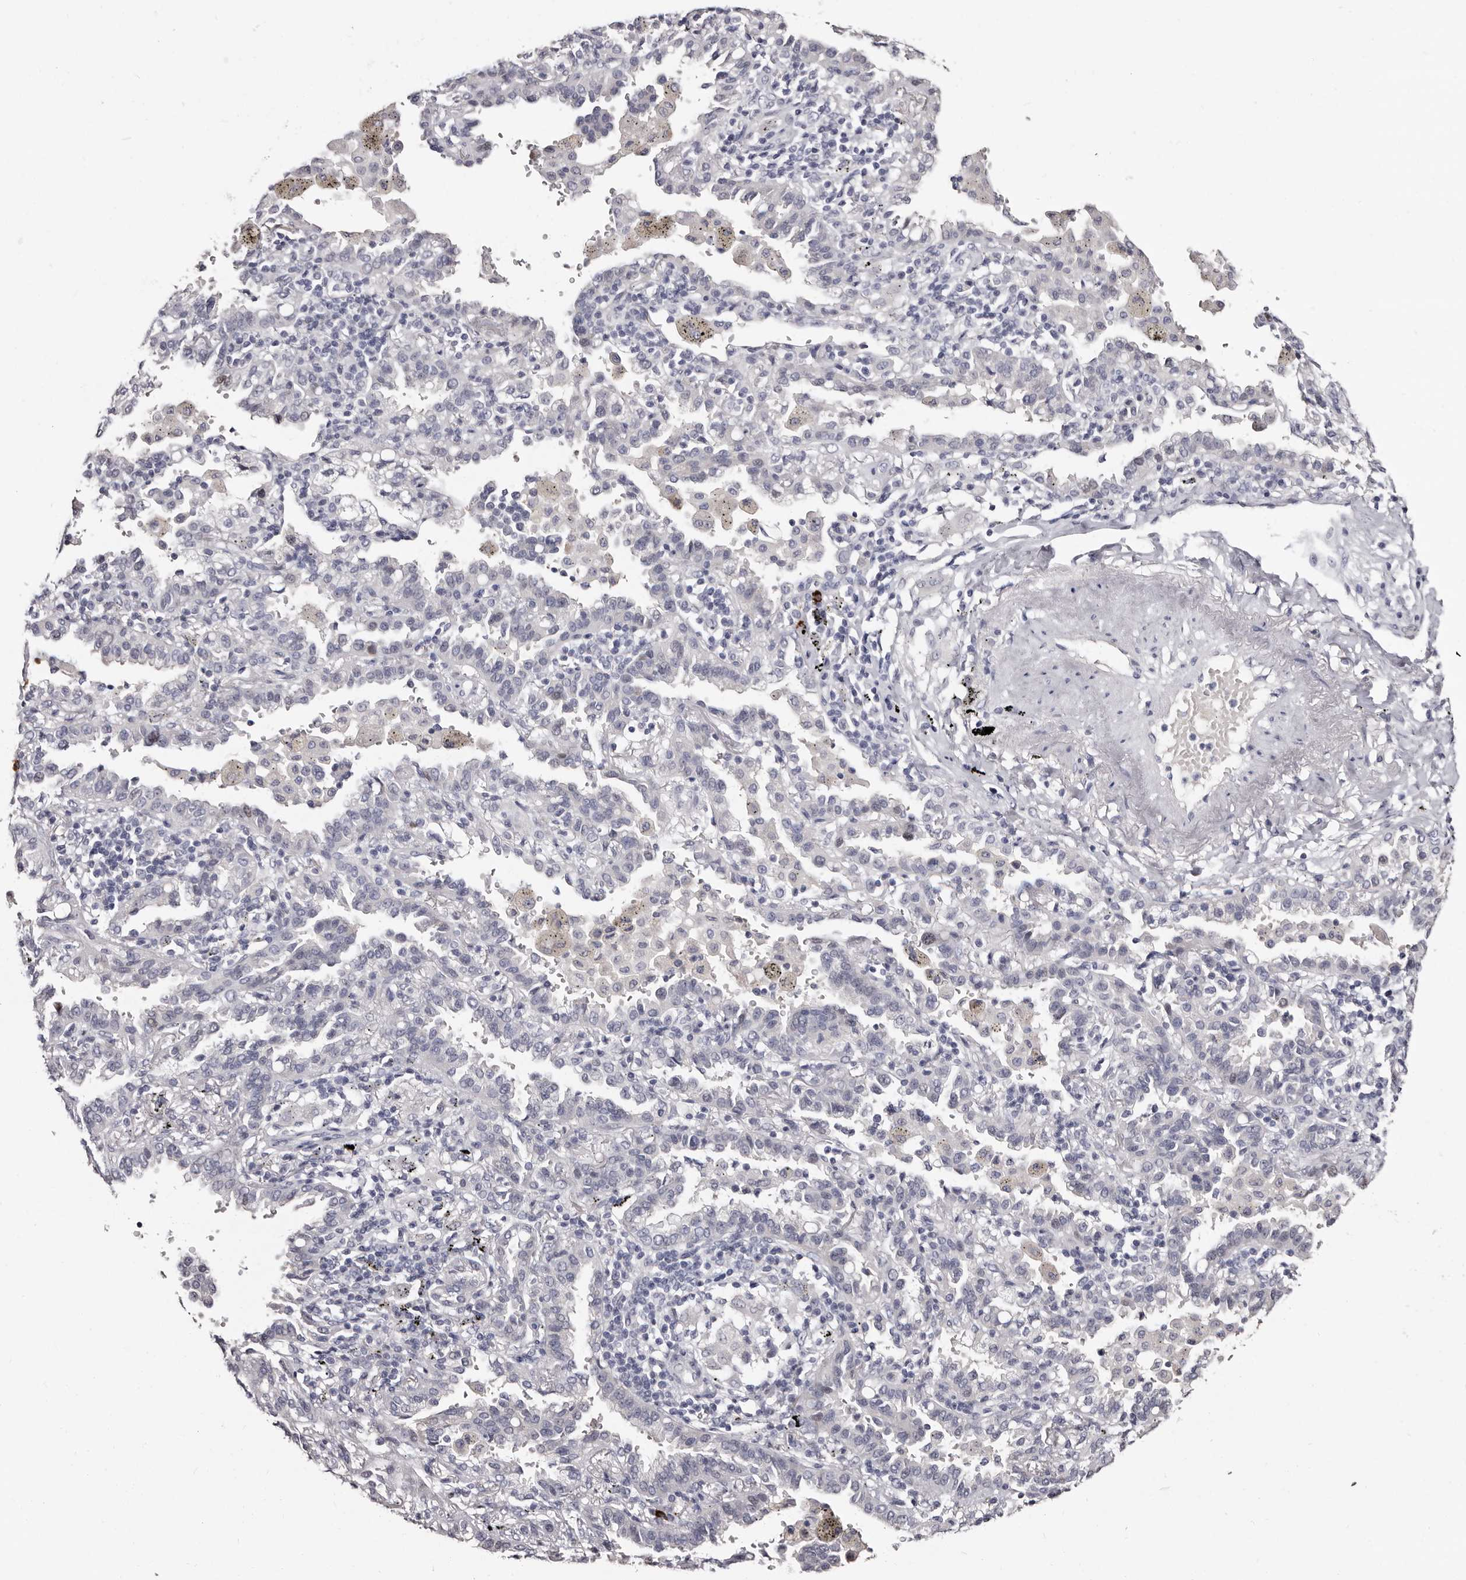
{"staining": {"intensity": "negative", "quantity": "none", "location": "none"}, "tissue": "lung cancer", "cell_type": "Tumor cells", "image_type": "cancer", "snomed": [{"axis": "morphology", "description": "Normal tissue, NOS"}, {"axis": "morphology", "description": "Adenocarcinoma, NOS"}, {"axis": "topography", "description": "Lung"}], "caption": "A photomicrograph of human lung adenocarcinoma is negative for staining in tumor cells.", "gene": "TBC1D22B", "patient": {"sex": "male", "age": 59}}